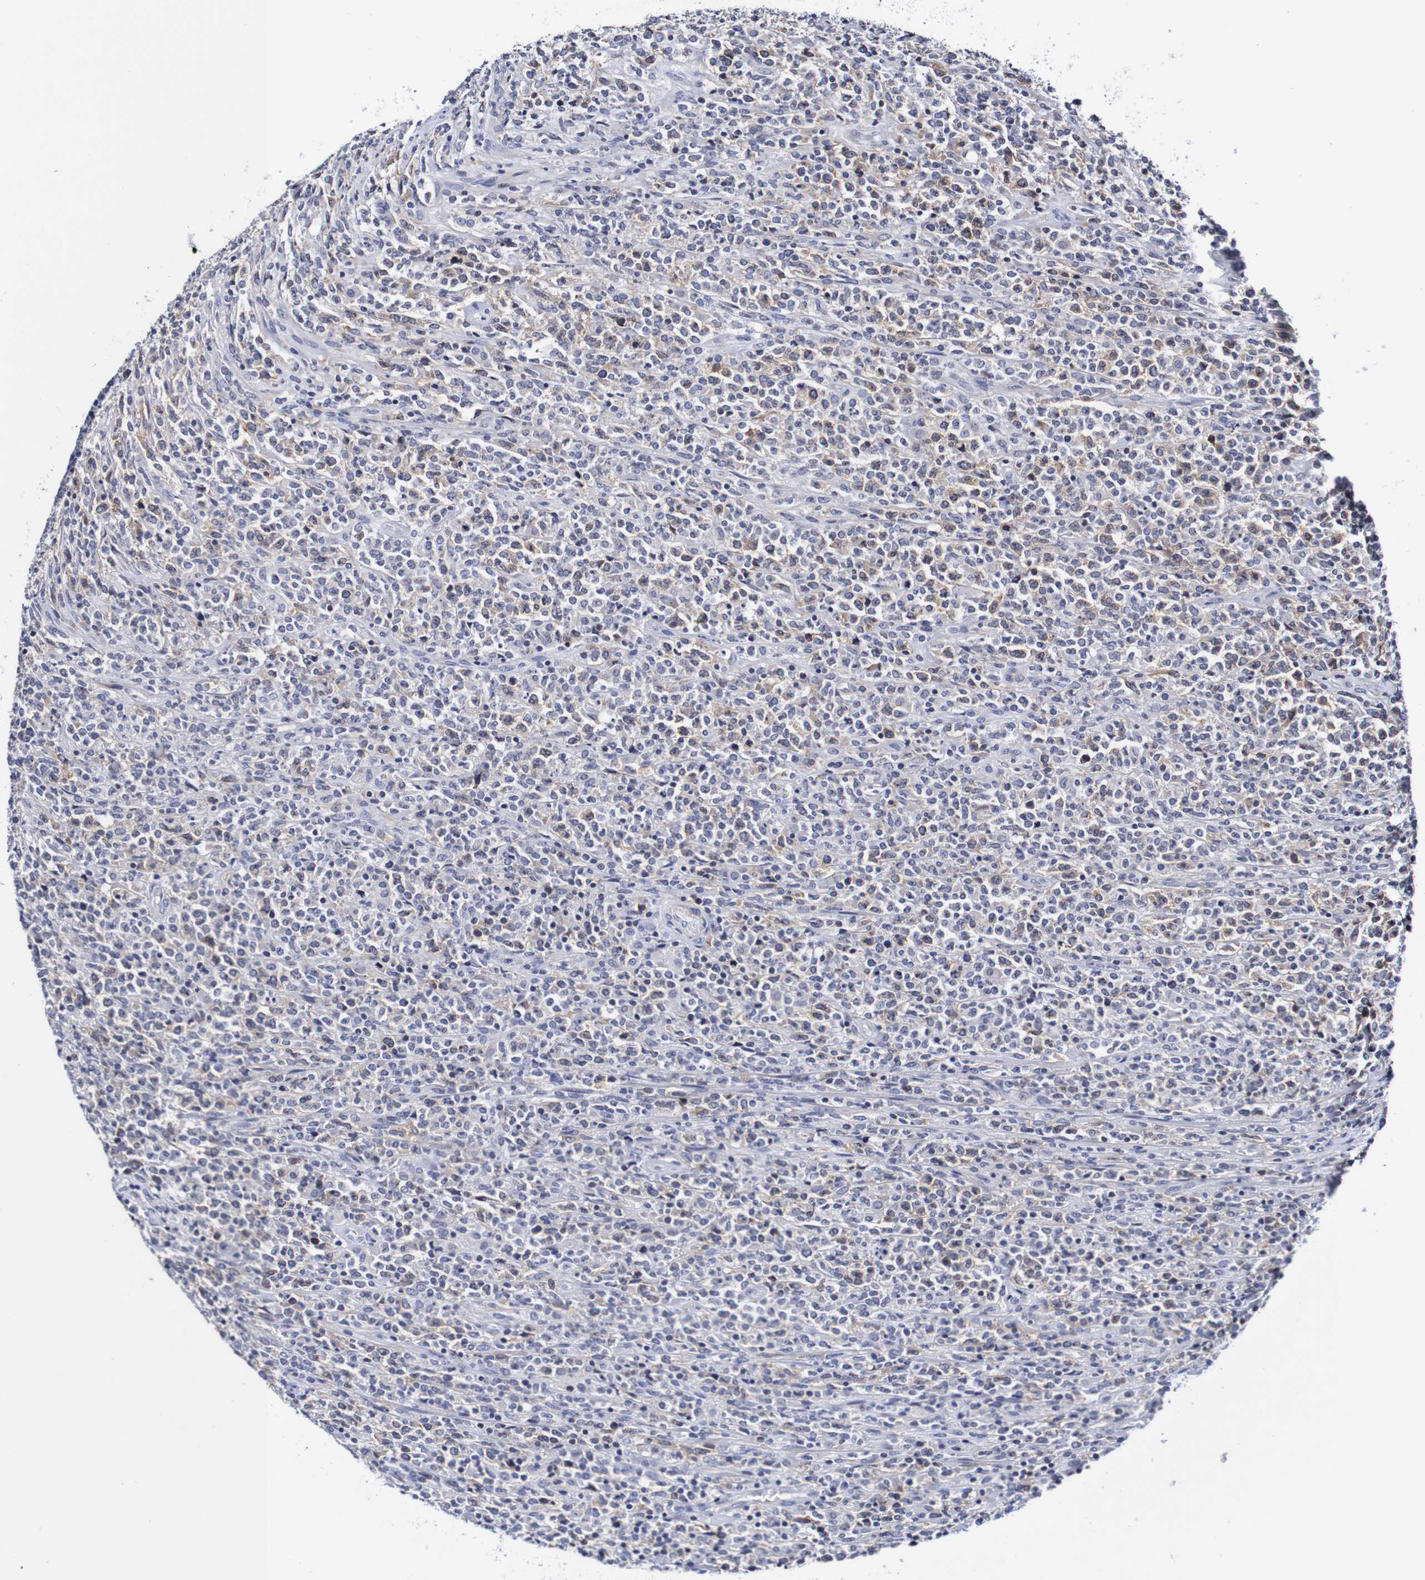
{"staining": {"intensity": "weak", "quantity": "<25%", "location": "cytoplasmic/membranous"}, "tissue": "lymphoma", "cell_type": "Tumor cells", "image_type": "cancer", "snomed": [{"axis": "morphology", "description": "Malignant lymphoma, non-Hodgkin's type, High grade"}, {"axis": "topography", "description": "Soft tissue"}], "caption": "This micrograph is of malignant lymphoma, non-Hodgkin's type (high-grade) stained with immunohistochemistry to label a protein in brown with the nuclei are counter-stained blue. There is no expression in tumor cells.", "gene": "ACVR1C", "patient": {"sex": "male", "age": 18}}